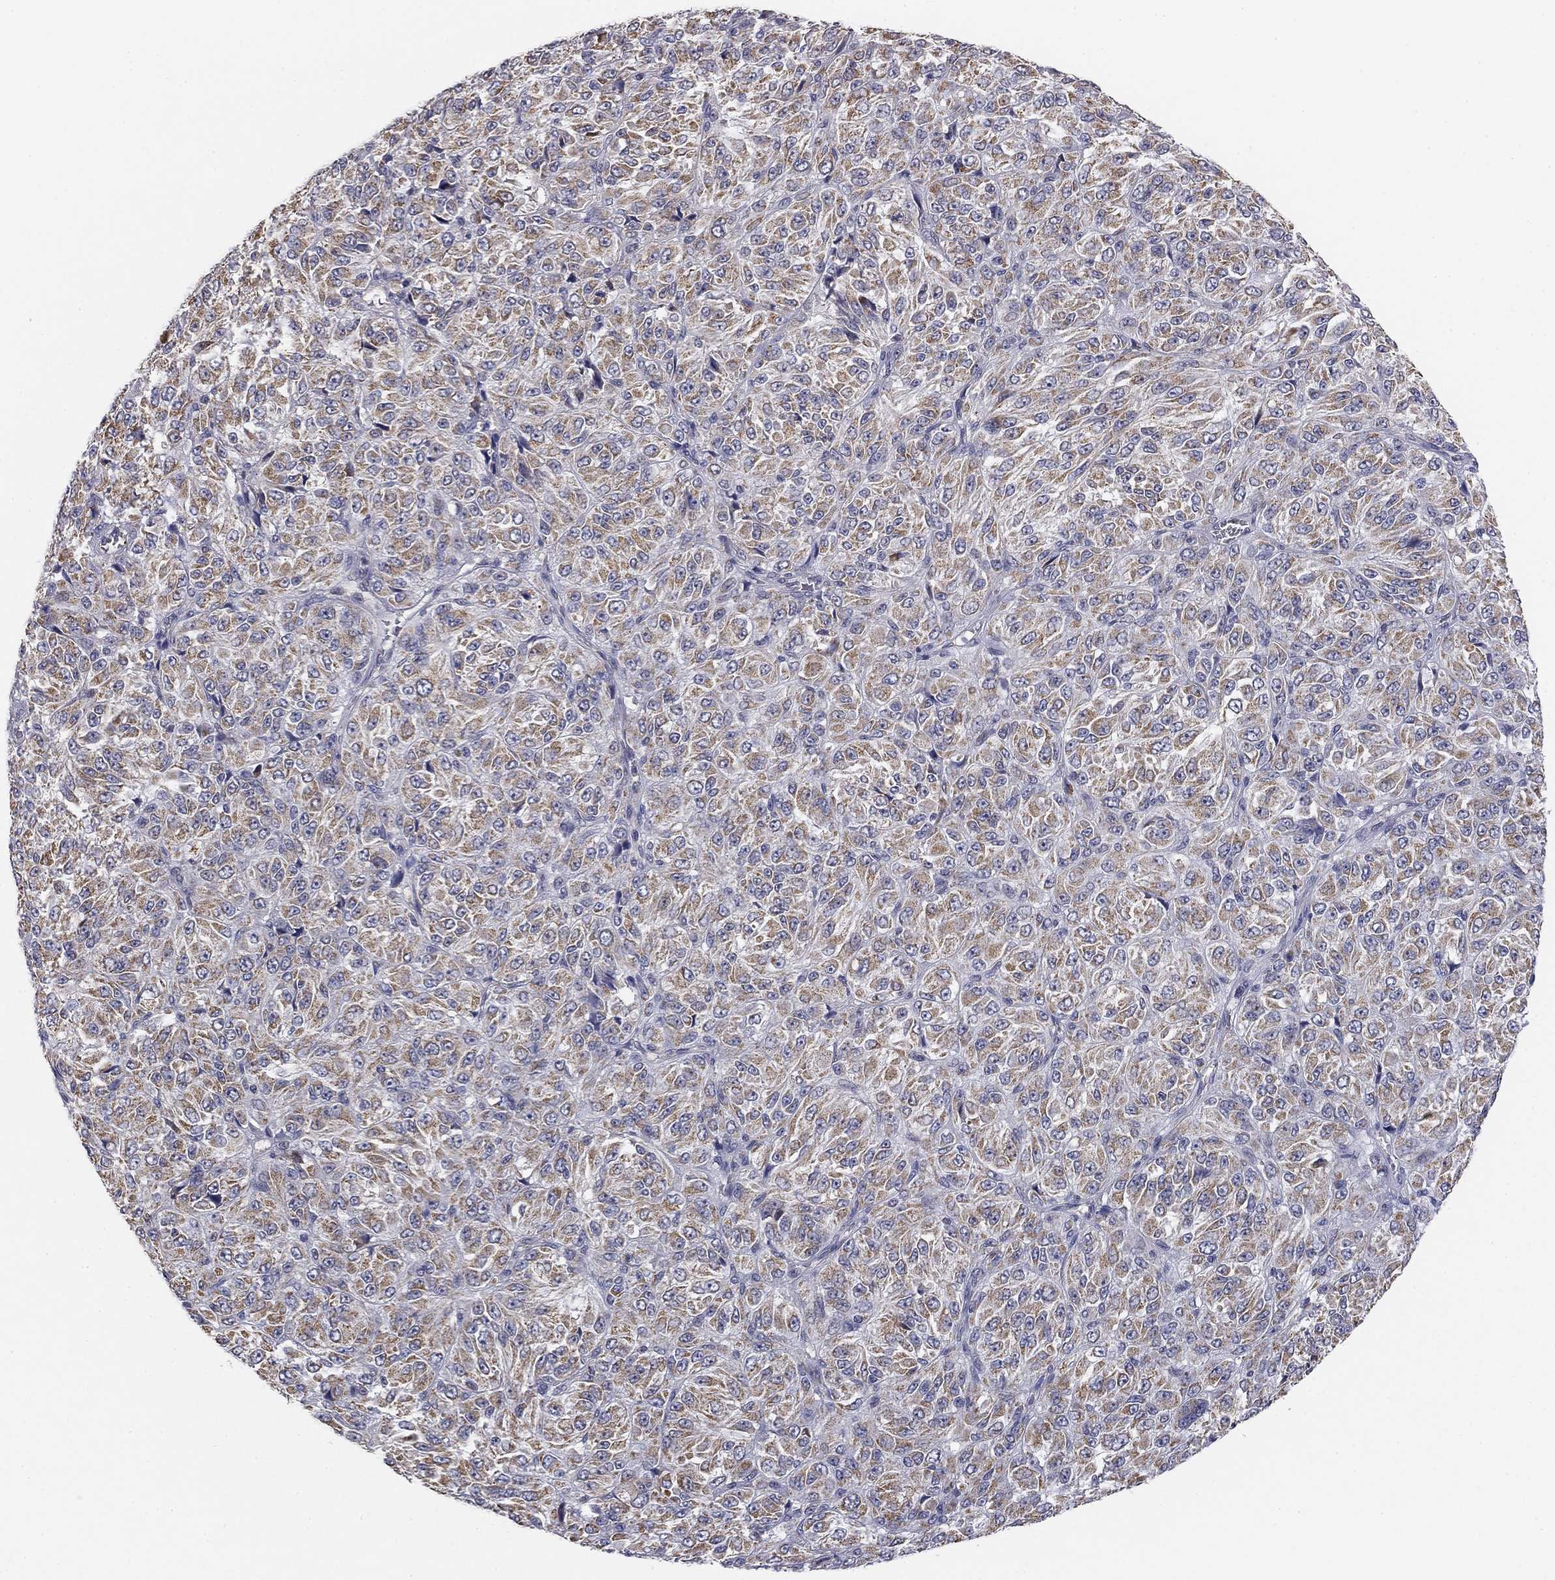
{"staining": {"intensity": "weak", "quantity": "25%-75%", "location": "cytoplasmic/membranous"}, "tissue": "melanoma", "cell_type": "Tumor cells", "image_type": "cancer", "snomed": [{"axis": "morphology", "description": "Malignant melanoma, Metastatic site"}, {"axis": "topography", "description": "Brain"}], "caption": "Immunohistochemical staining of melanoma exhibits weak cytoplasmic/membranous protein staining in approximately 25%-75% of tumor cells.", "gene": "SLC2A9", "patient": {"sex": "female", "age": 56}}